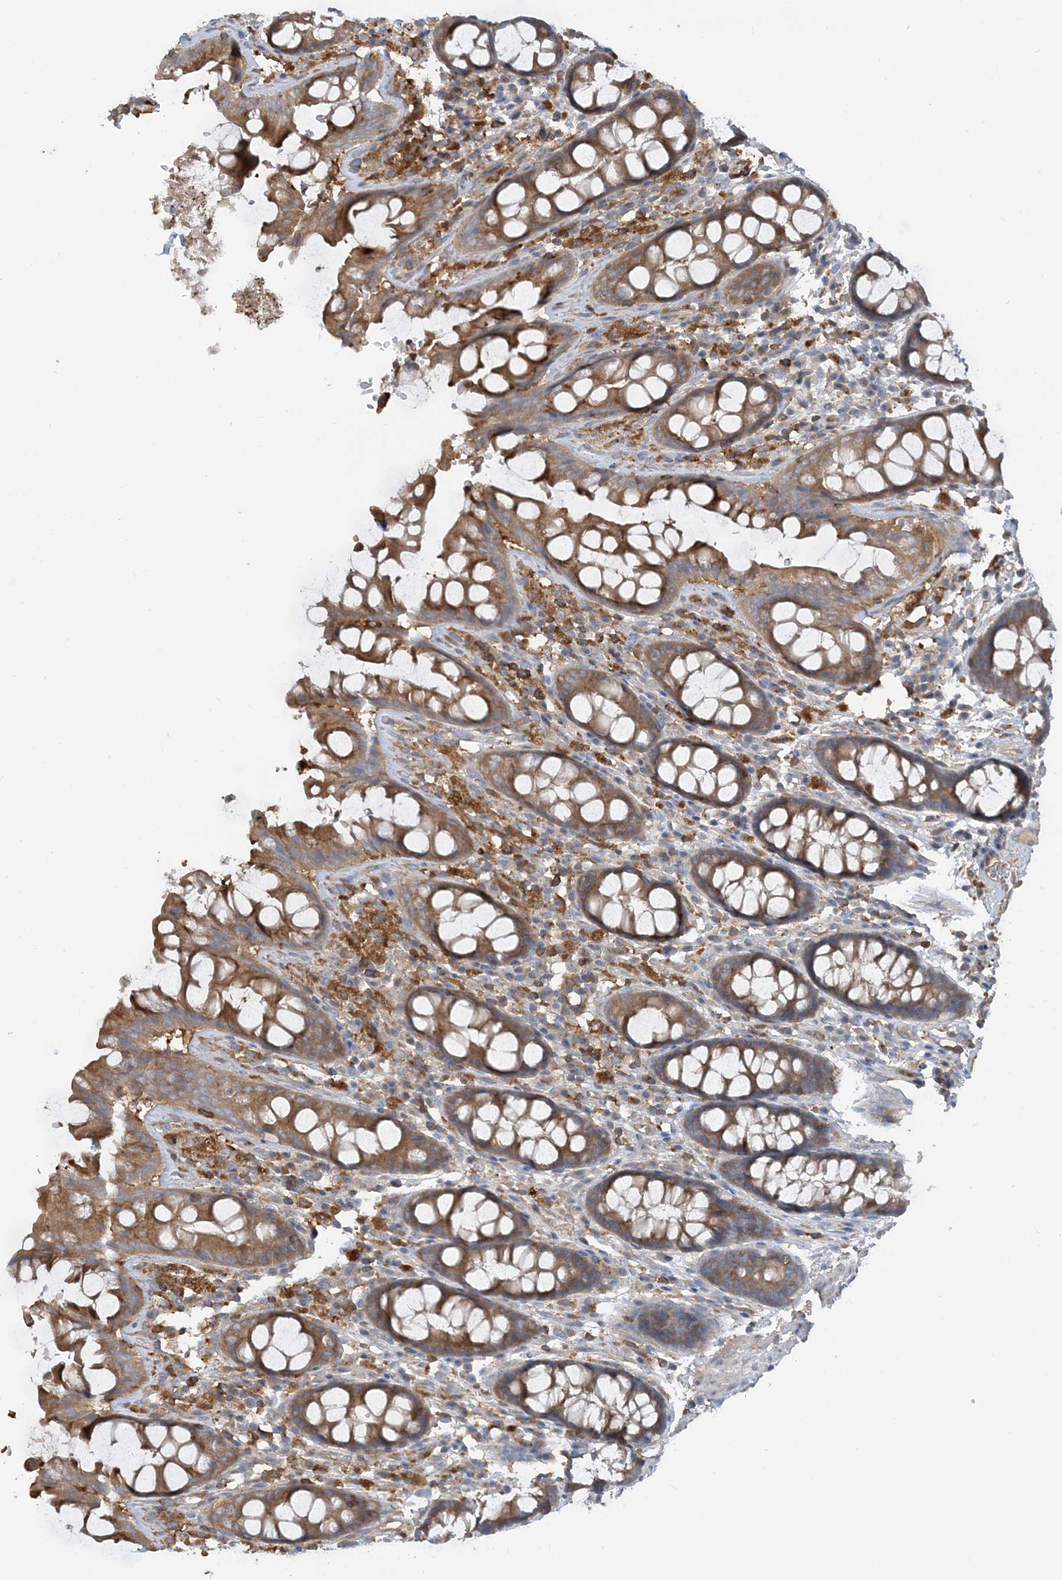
{"staining": {"intensity": "weak", "quantity": ">75%", "location": "cytoplasmic/membranous"}, "tissue": "rectum", "cell_type": "Glandular cells", "image_type": "normal", "snomed": [{"axis": "morphology", "description": "Normal tissue, NOS"}, {"axis": "topography", "description": "Rectum"}], "caption": "Normal rectum exhibits weak cytoplasmic/membranous staining in approximately >75% of glandular cells.", "gene": "SFMBT2", "patient": {"sex": "male", "age": 64}}